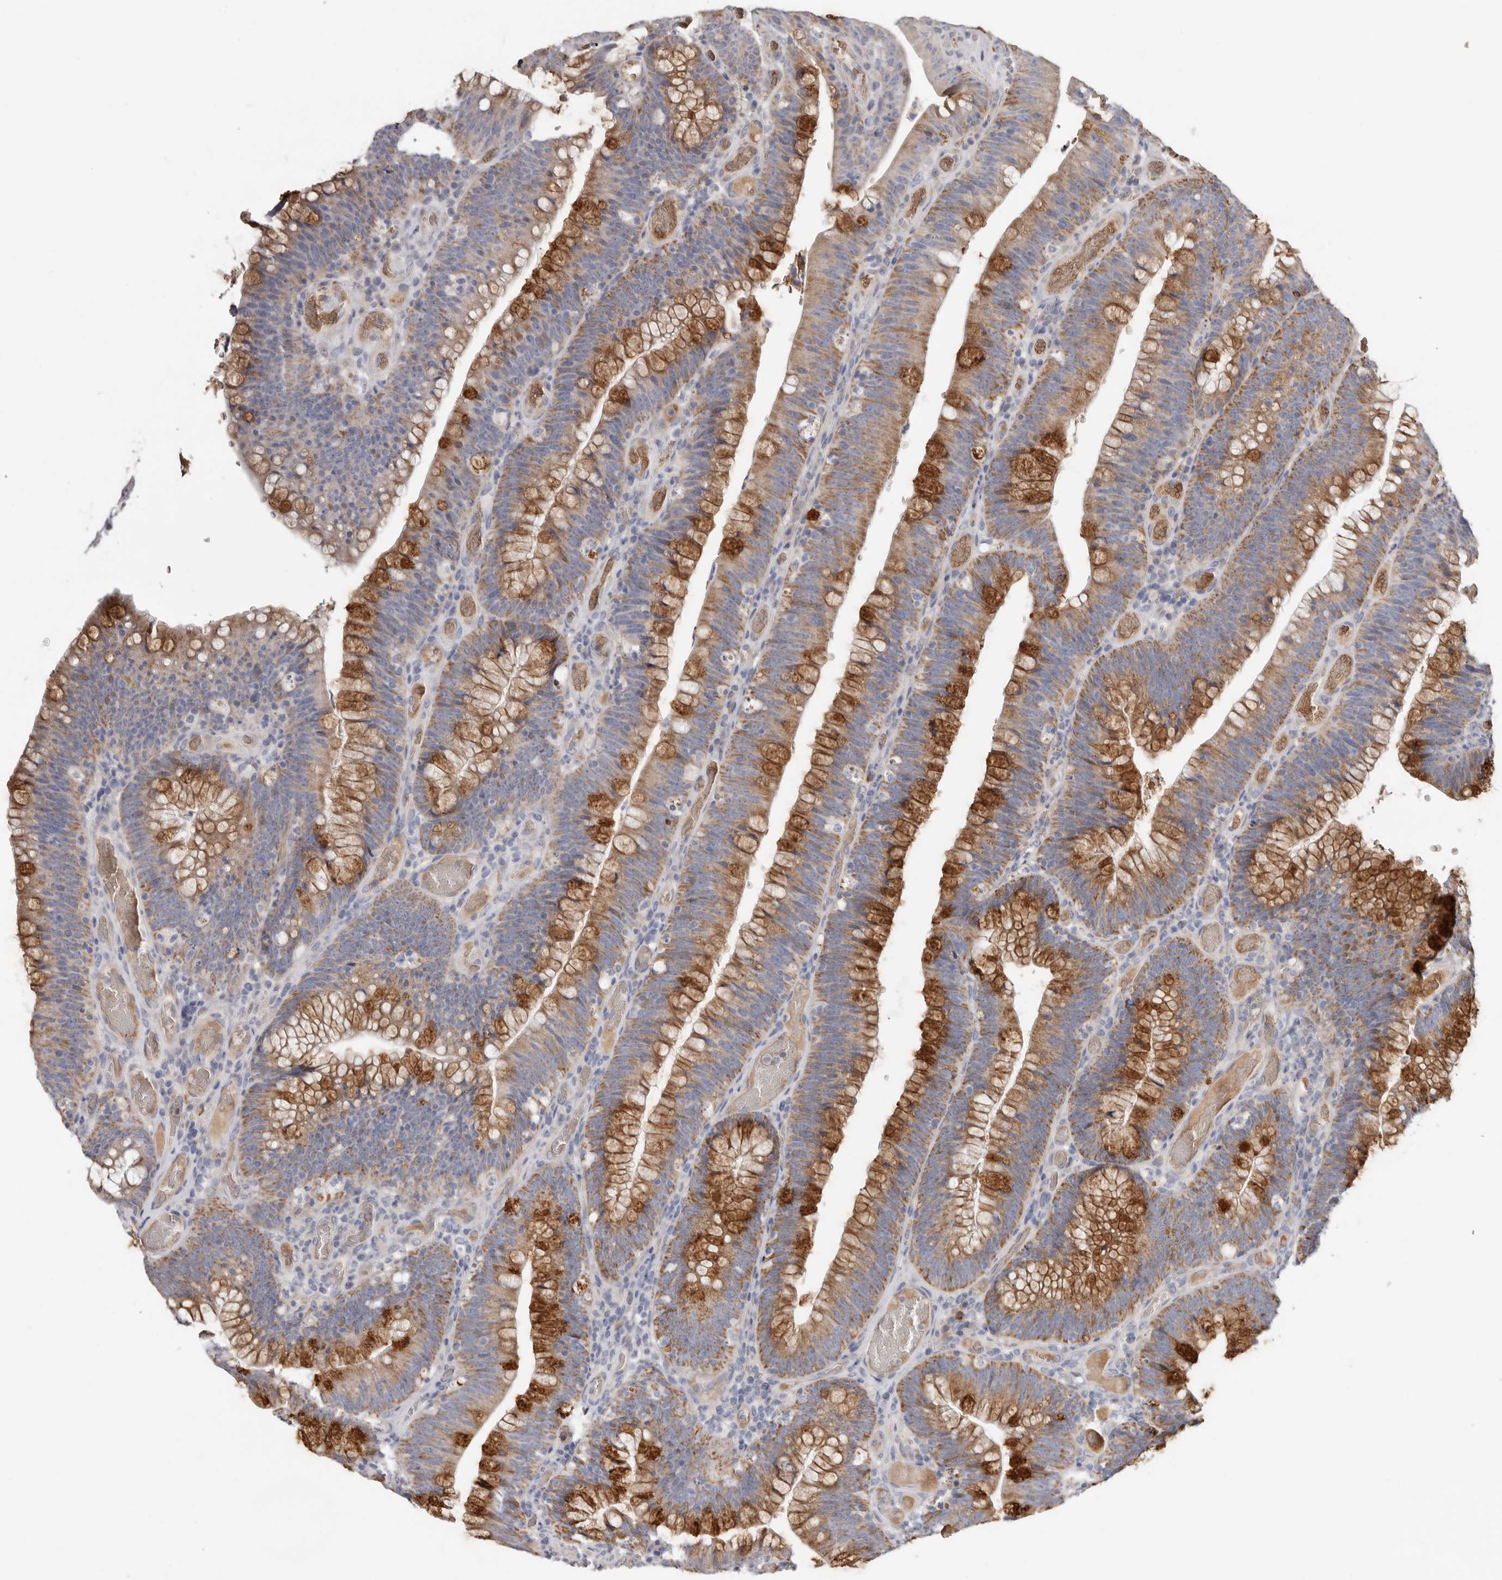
{"staining": {"intensity": "moderate", "quantity": ">75%", "location": "cytoplasmic/membranous"}, "tissue": "colorectal cancer", "cell_type": "Tumor cells", "image_type": "cancer", "snomed": [{"axis": "morphology", "description": "Normal tissue, NOS"}, {"axis": "topography", "description": "Colon"}], "caption": "An immunohistochemistry (IHC) photomicrograph of neoplastic tissue is shown. Protein staining in brown shows moderate cytoplasmic/membranous positivity in colorectal cancer within tumor cells.", "gene": "SPTA1", "patient": {"sex": "female", "age": 82}}